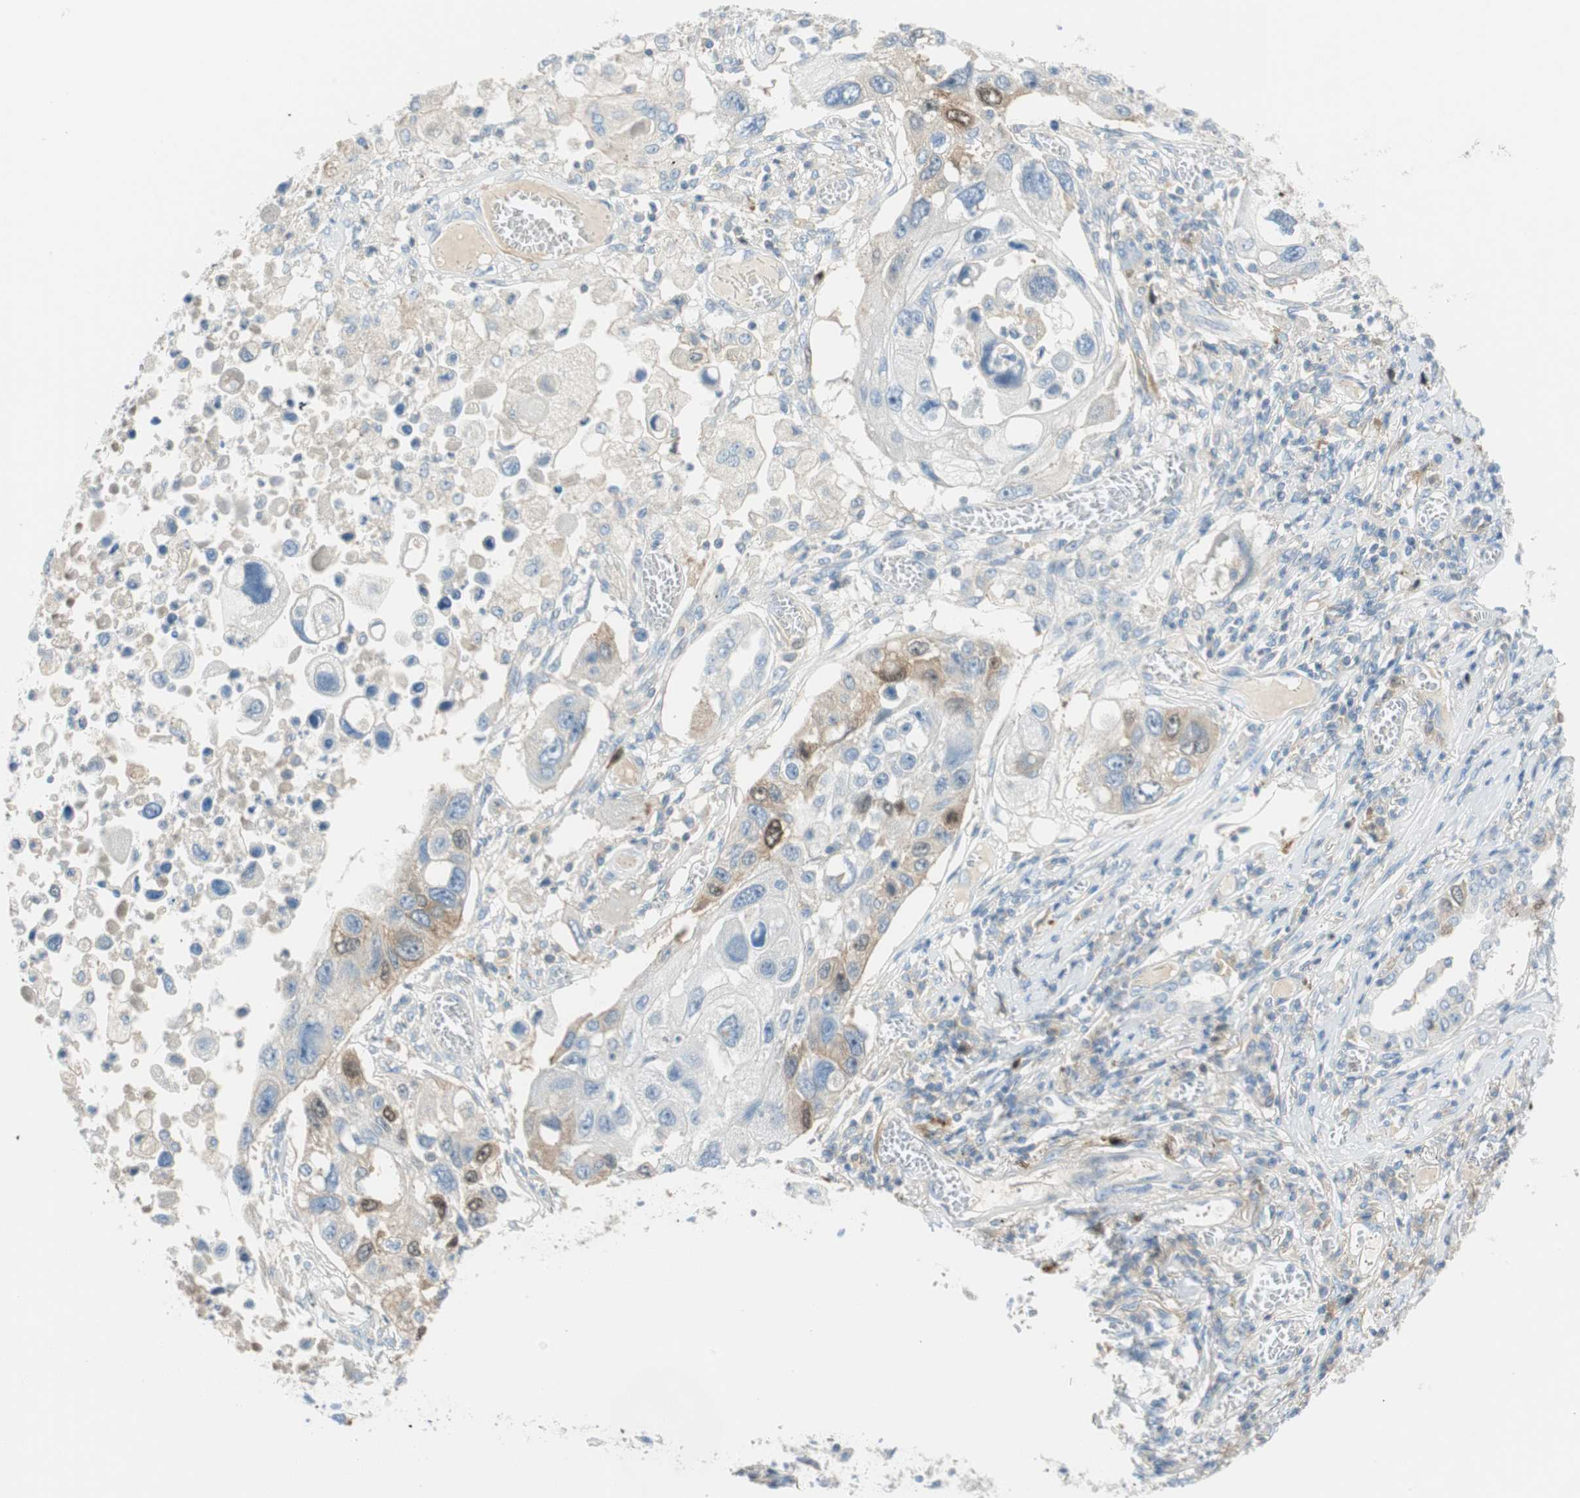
{"staining": {"intensity": "weak", "quantity": "<25%", "location": "cytoplasmic/membranous,nuclear"}, "tissue": "lung cancer", "cell_type": "Tumor cells", "image_type": "cancer", "snomed": [{"axis": "morphology", "description": "Squamous cell carcinoma, NOS"}, {"axis": "topography", "description": "Lung"}], "caption": "A high-resolution photomicrograph shows immunohistochemistry staining of lung squamous cell carcinoma, which shows no significant staining in tumor cells.", "gene": "PTTG1", "patient": {"sex": "male", "age": 71}}